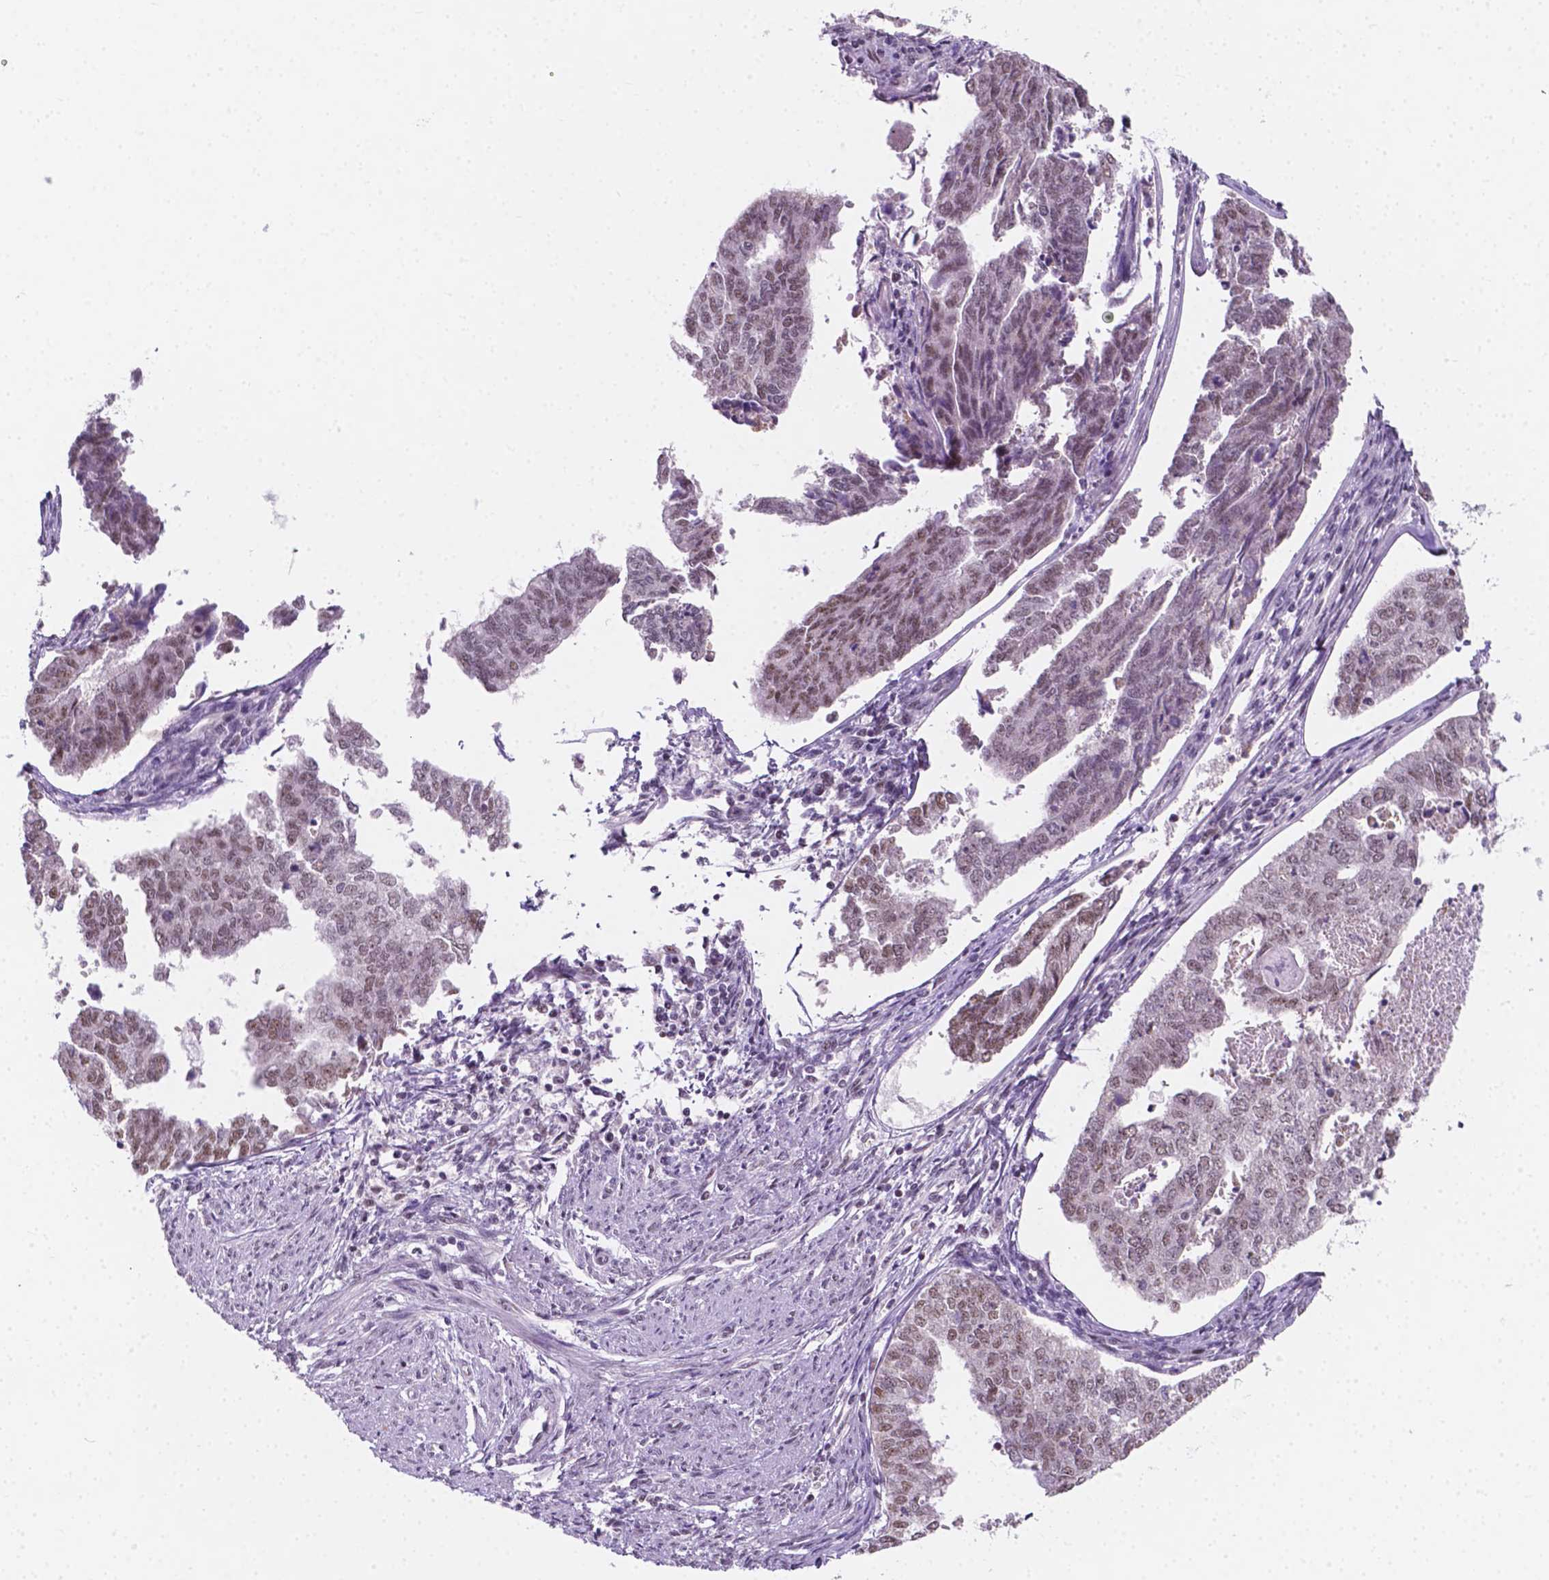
{"staining": {"intensity": "moderate", "quantity": "25%-75%", "location": "nuclear"}, "tissue": "endometrial cancer", "cell_type": "Tumor cells", "image_type": "cancer", "snomed": [{"axis": "morphology", "description": "Adenocarcinoma, NOS"}, {"axis": "topography", "description": "Endometrium"}], "caption": "Adenocarcinoma (endometrial) stained with a brown dye reveals moderate nuclear positive positivity in about 25%-75% of tumor cells.", "gene": "BCAS2", "patient": {"sex": "female", "age": 73}}